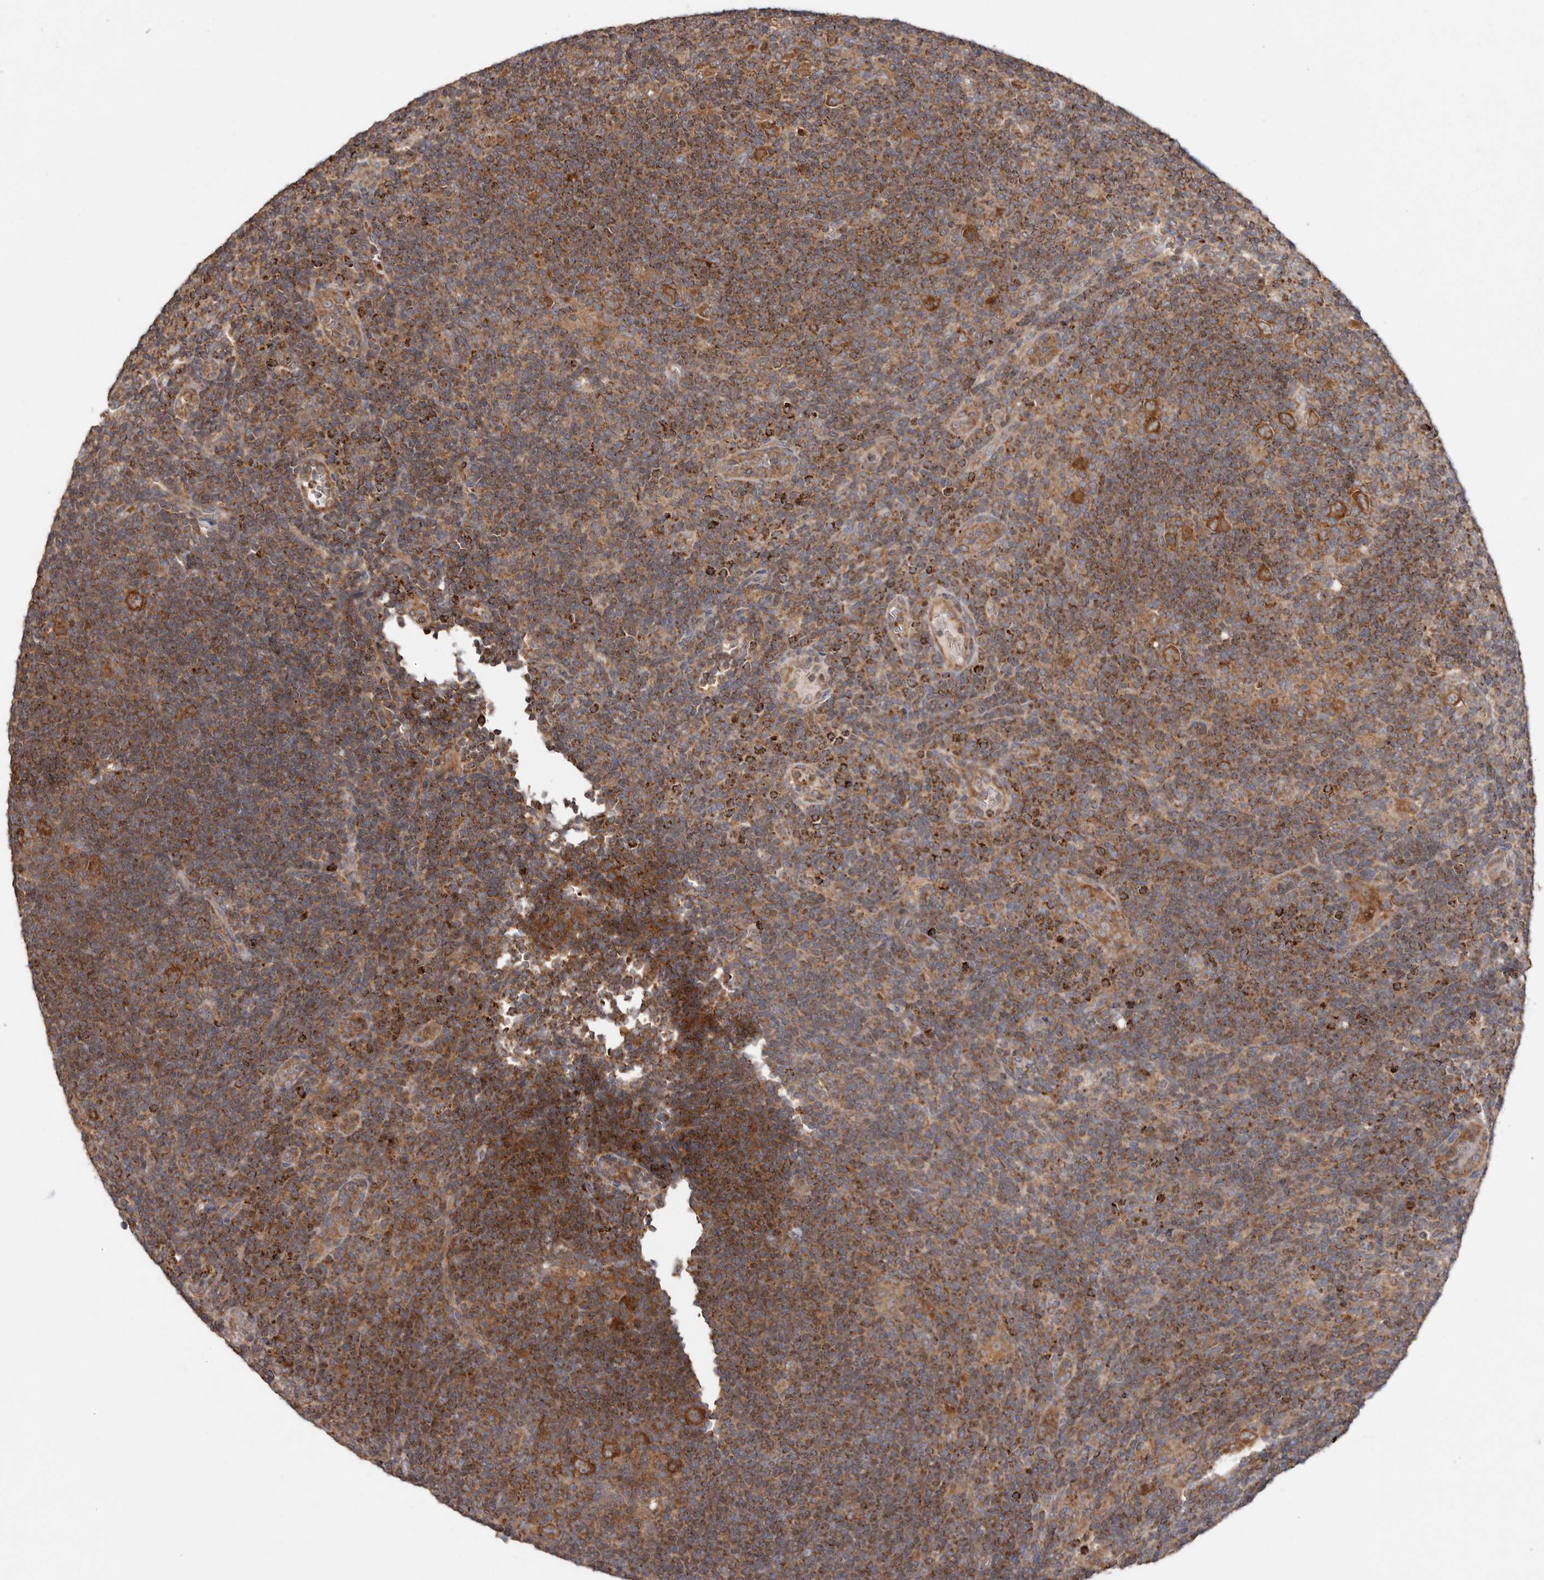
{"staining": {"intensity": "moderate", "quantity": ">75%", "location": "cytoplasmic/membranous"}, "tissue": "lymphoma", "cell_type": "Tumor cells", "image_type": "cancer", "snomed": [{"axis": "morphology", "description": "Hodgkin's disease, NOS"}, {"axis": "topography", "description": "Lymph node"}], "caption": "Immunohistochemical staining of human Hodgkin's disease exhibits medium levels of moderate cytoplasmic/membranous protein positivity in about >75% of tumor cells. (Stains: DAB (3,3'-diaminobenzidine) in brown, nuclei in blue, Microscopy: brightfield microscopy at high magnification).", "gene": "GOT1L1", "patient": {"sex": "female", "age": 57}}